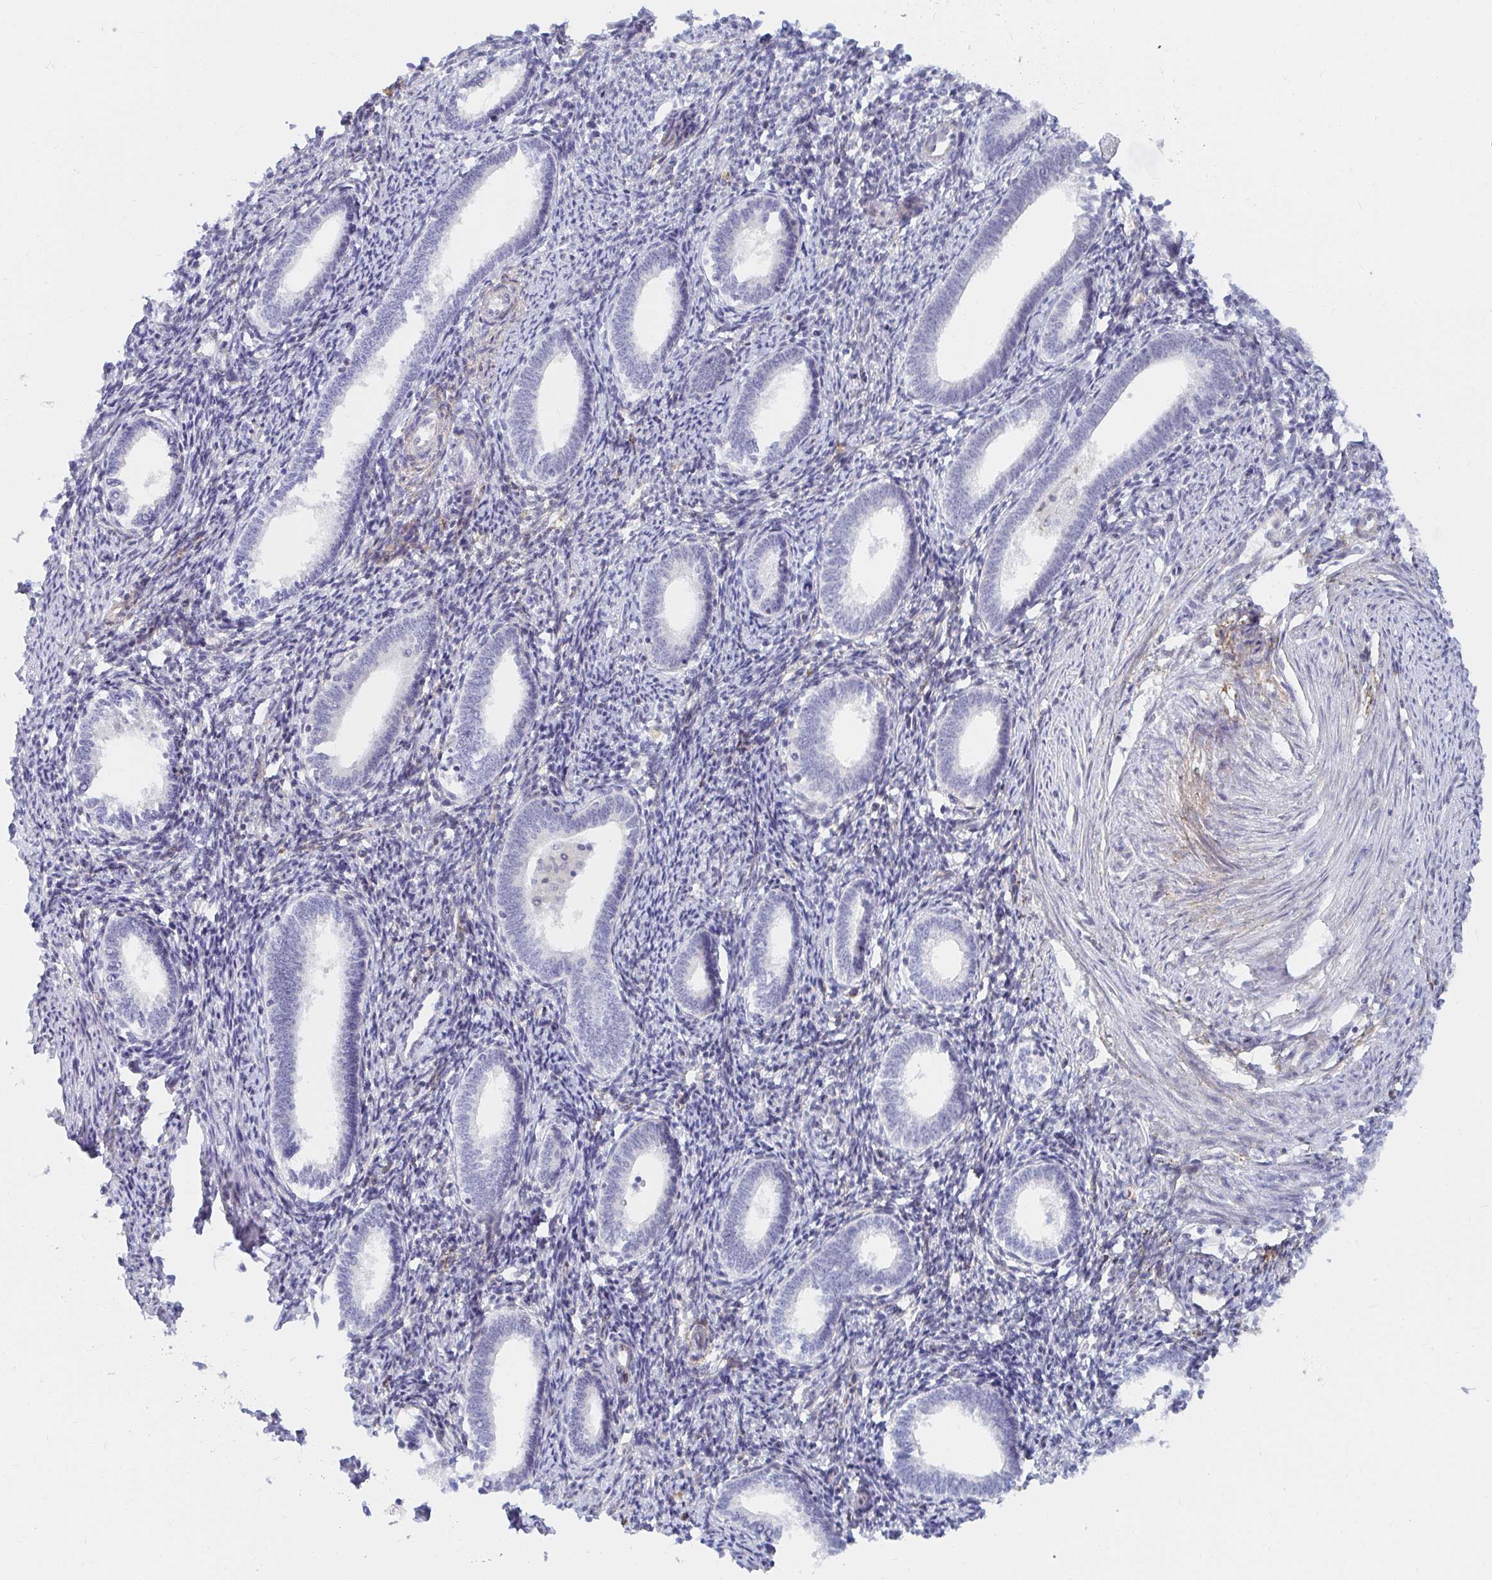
{"staining": {"intensity": "negative", "quantity": "none", "location": "none"}, "tissue": "endometrium", "cell_type": "Cells in endometrial stroma", "image_type": "normal", "snomed": [{"axis": "morphology", "description": "Normal tissue, NOS"}, {"axis": "topography", "description": "Endometrium"}], "caption": "A micrograph of endometrium stained for a protein reveals no brown staining in cells in endometrial stroma. (Stains: DAB (3,3'-diaminobenzidine) immunohistochemistry with hematoxylin counter stain, Microscopy: brightfield microscopy at high magnification).", "gene": "COL28A1", "patient": {"sex": "female", "age": 41}}